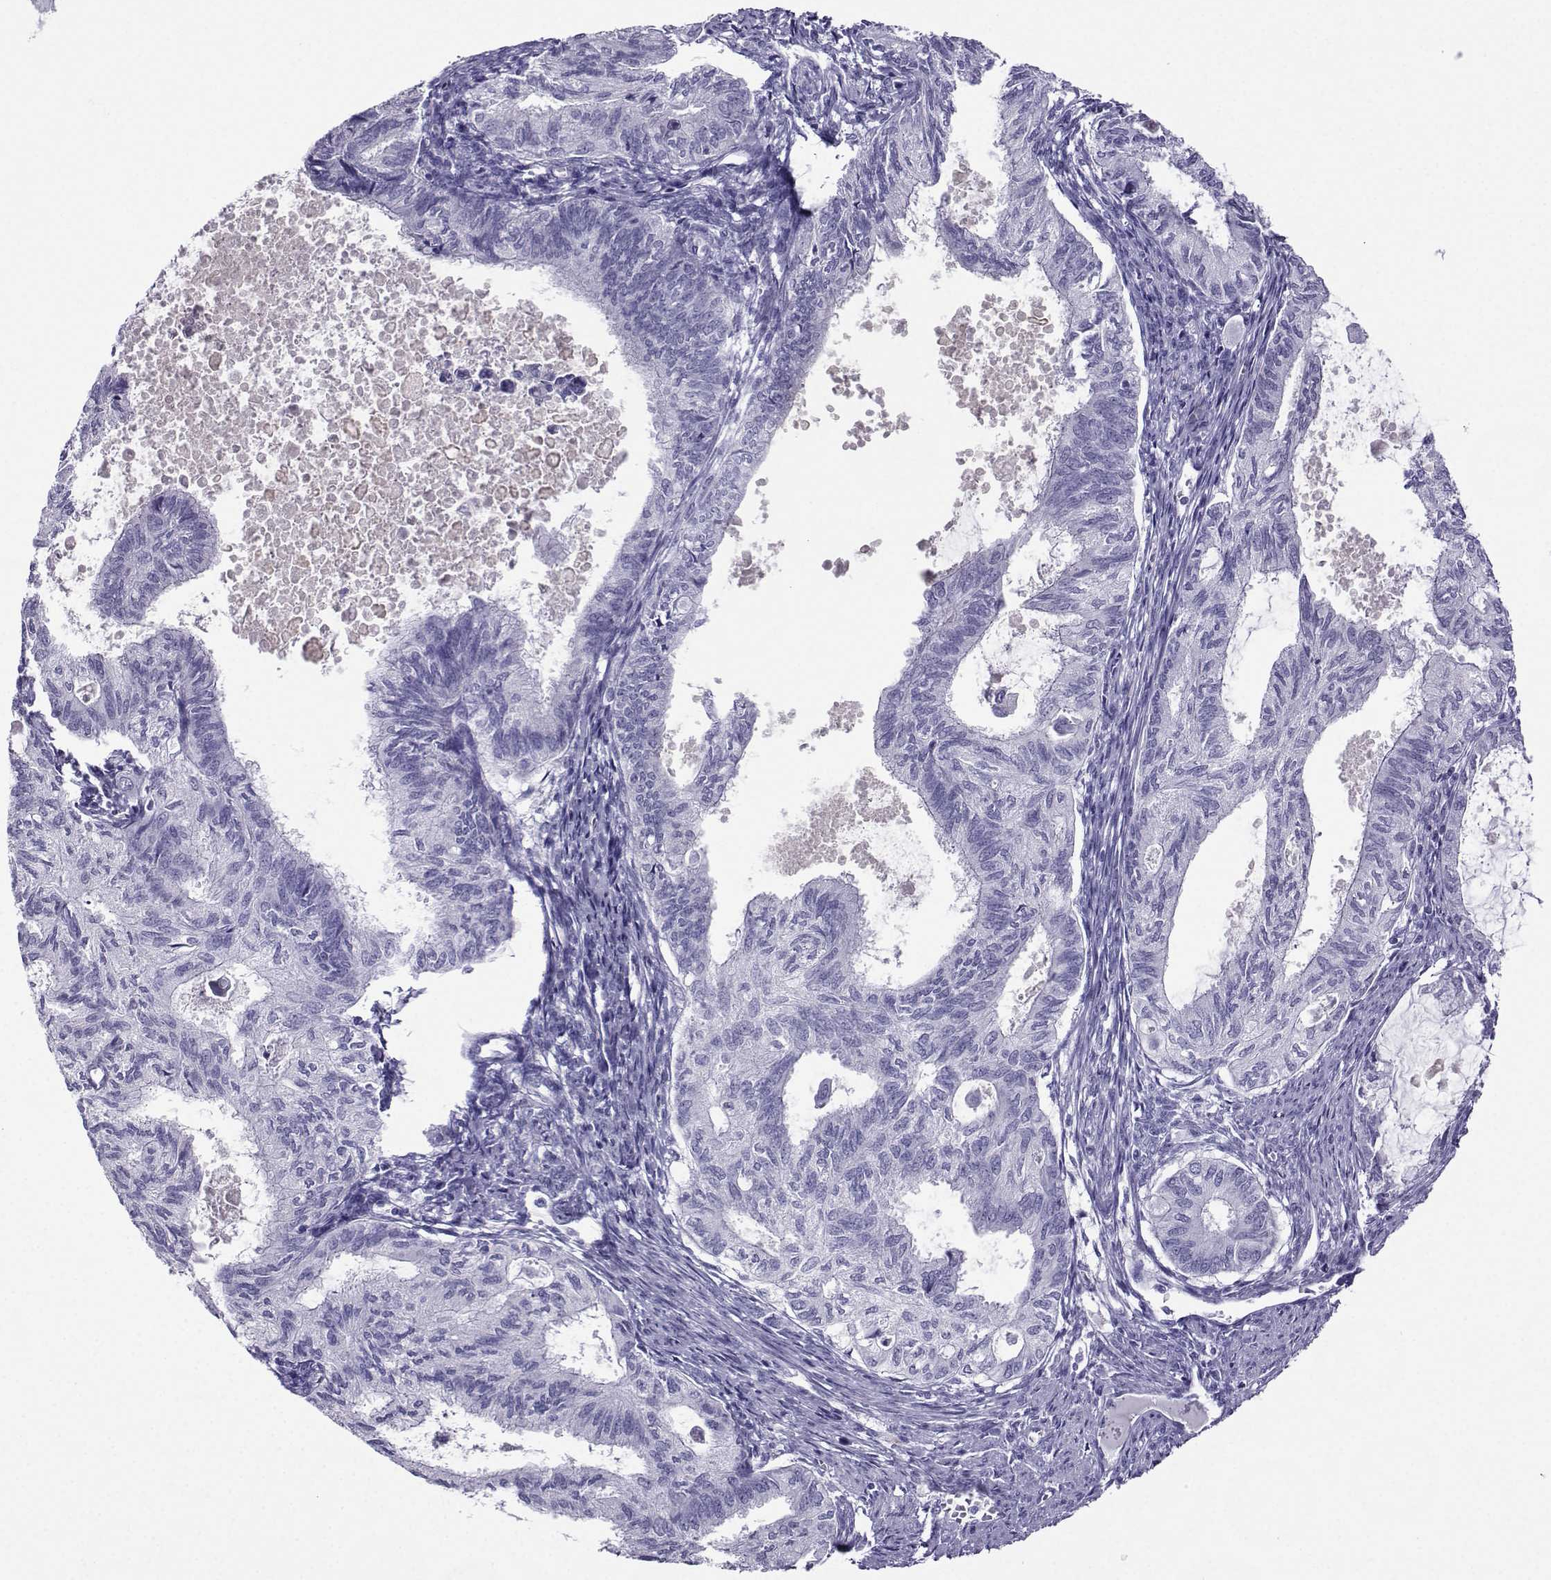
{"staining": {"intensity": "negative", "quantity": "none", "location": "none"}, "tissue": "endometrial cancer", "cell_type": "Tumor cells", "image_type": "cancer", "snomed": [{"axis": "morphology", "description": "Adenocarcinoma, NOS"}, {"axis": "topography", "description": "Endometrium"}], "caption": "Tumor cells are negative for protein expression in human endometrial cancer.", "gene": "CRYBB1", "patient": {"sex": "female", "age": 86}}